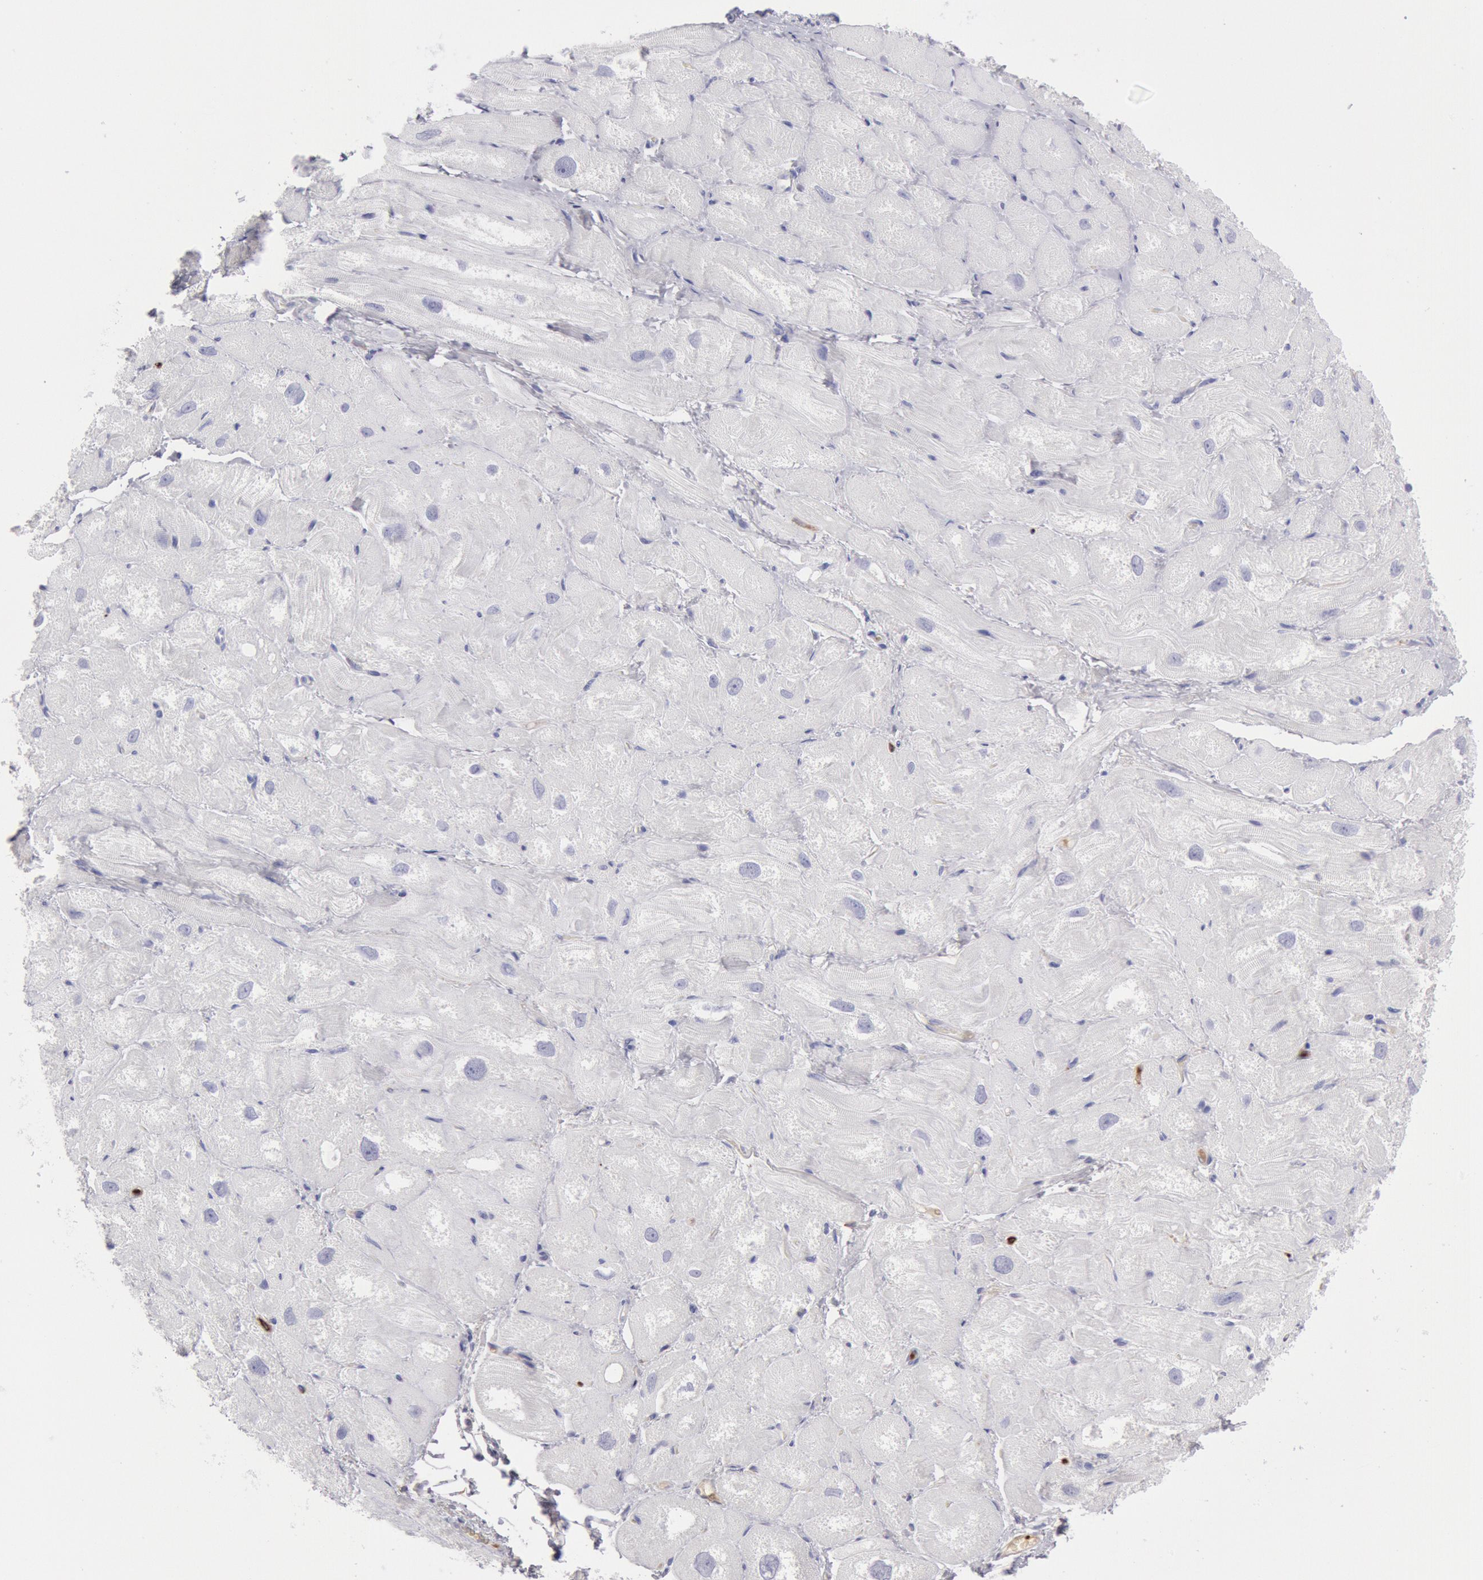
{"staining": {"intensity": "negative", "quantity": "none", "location": "none"}, "tissue": "heart muscle", "cell_type": "Cardiomyocytes", "image_type": "normal", "snomed": [{"axis": "morphology", "description": "Normal tissue, NOS"}, {"axis": "topography", "description": "Heart"}], "caption": "Heart muscle stained for a protein using immunohistochemistry demonstrates no staining cardiomyocytes.", "gene": "FCN1", "patient": {"sex": "male", "age": 49}}